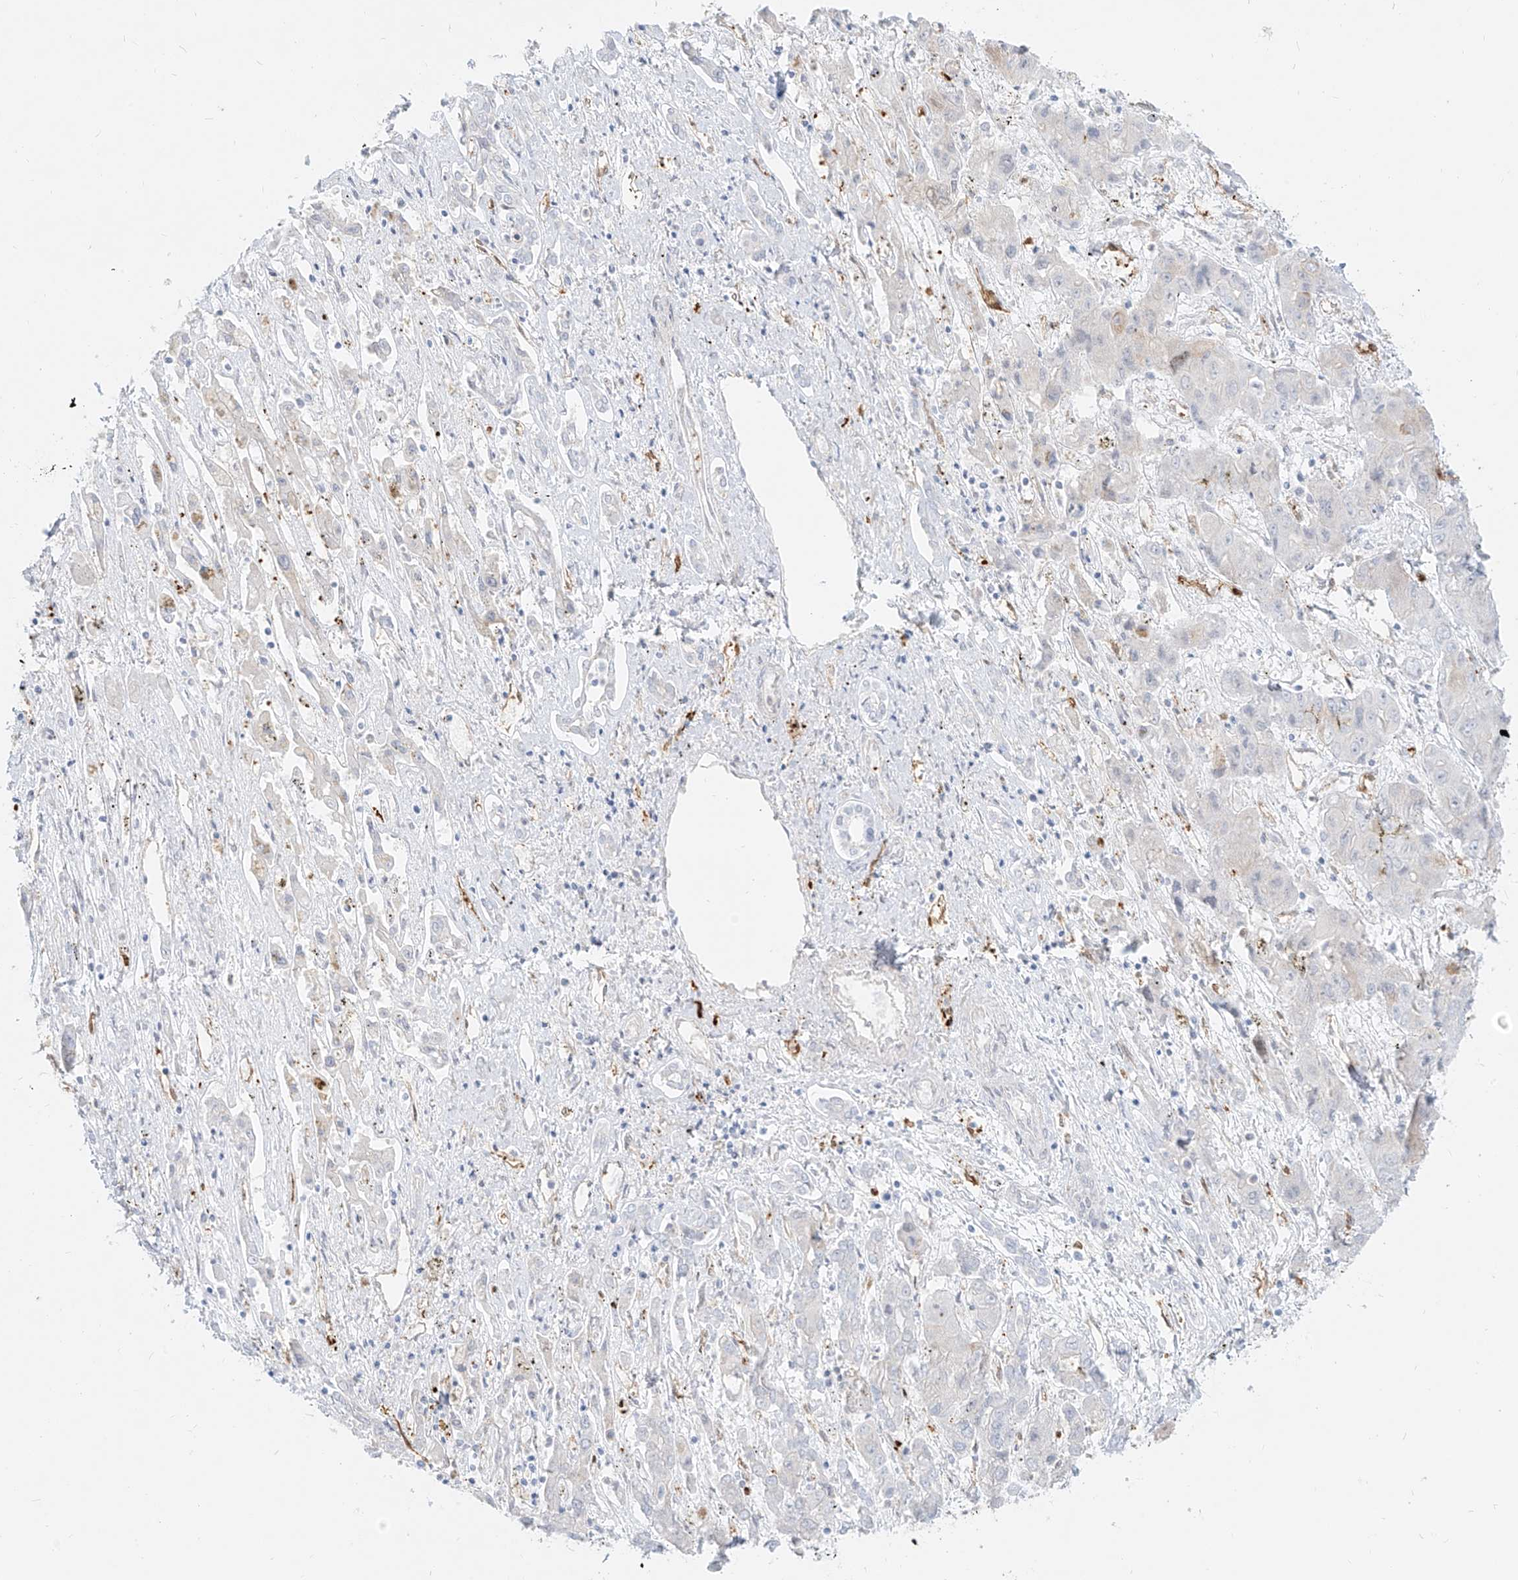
{"staining": {"intensity": "negative", "quantity": "none", "location": "none"}, "tissue": "liver cancer", "cell_type": "Tumor cells", "image_type": "cancer", "snomed": [{"axis": "morphology", "description": "Cholangiocarcinoma"}, {"axis": "topography", "description": "Liver"}], "caption": "Tumor cells show no significant protein positivity in liver cholangiocarcinoma.", "gene": "NHSL1", "patient": {"sex": "male", "age": 67}}